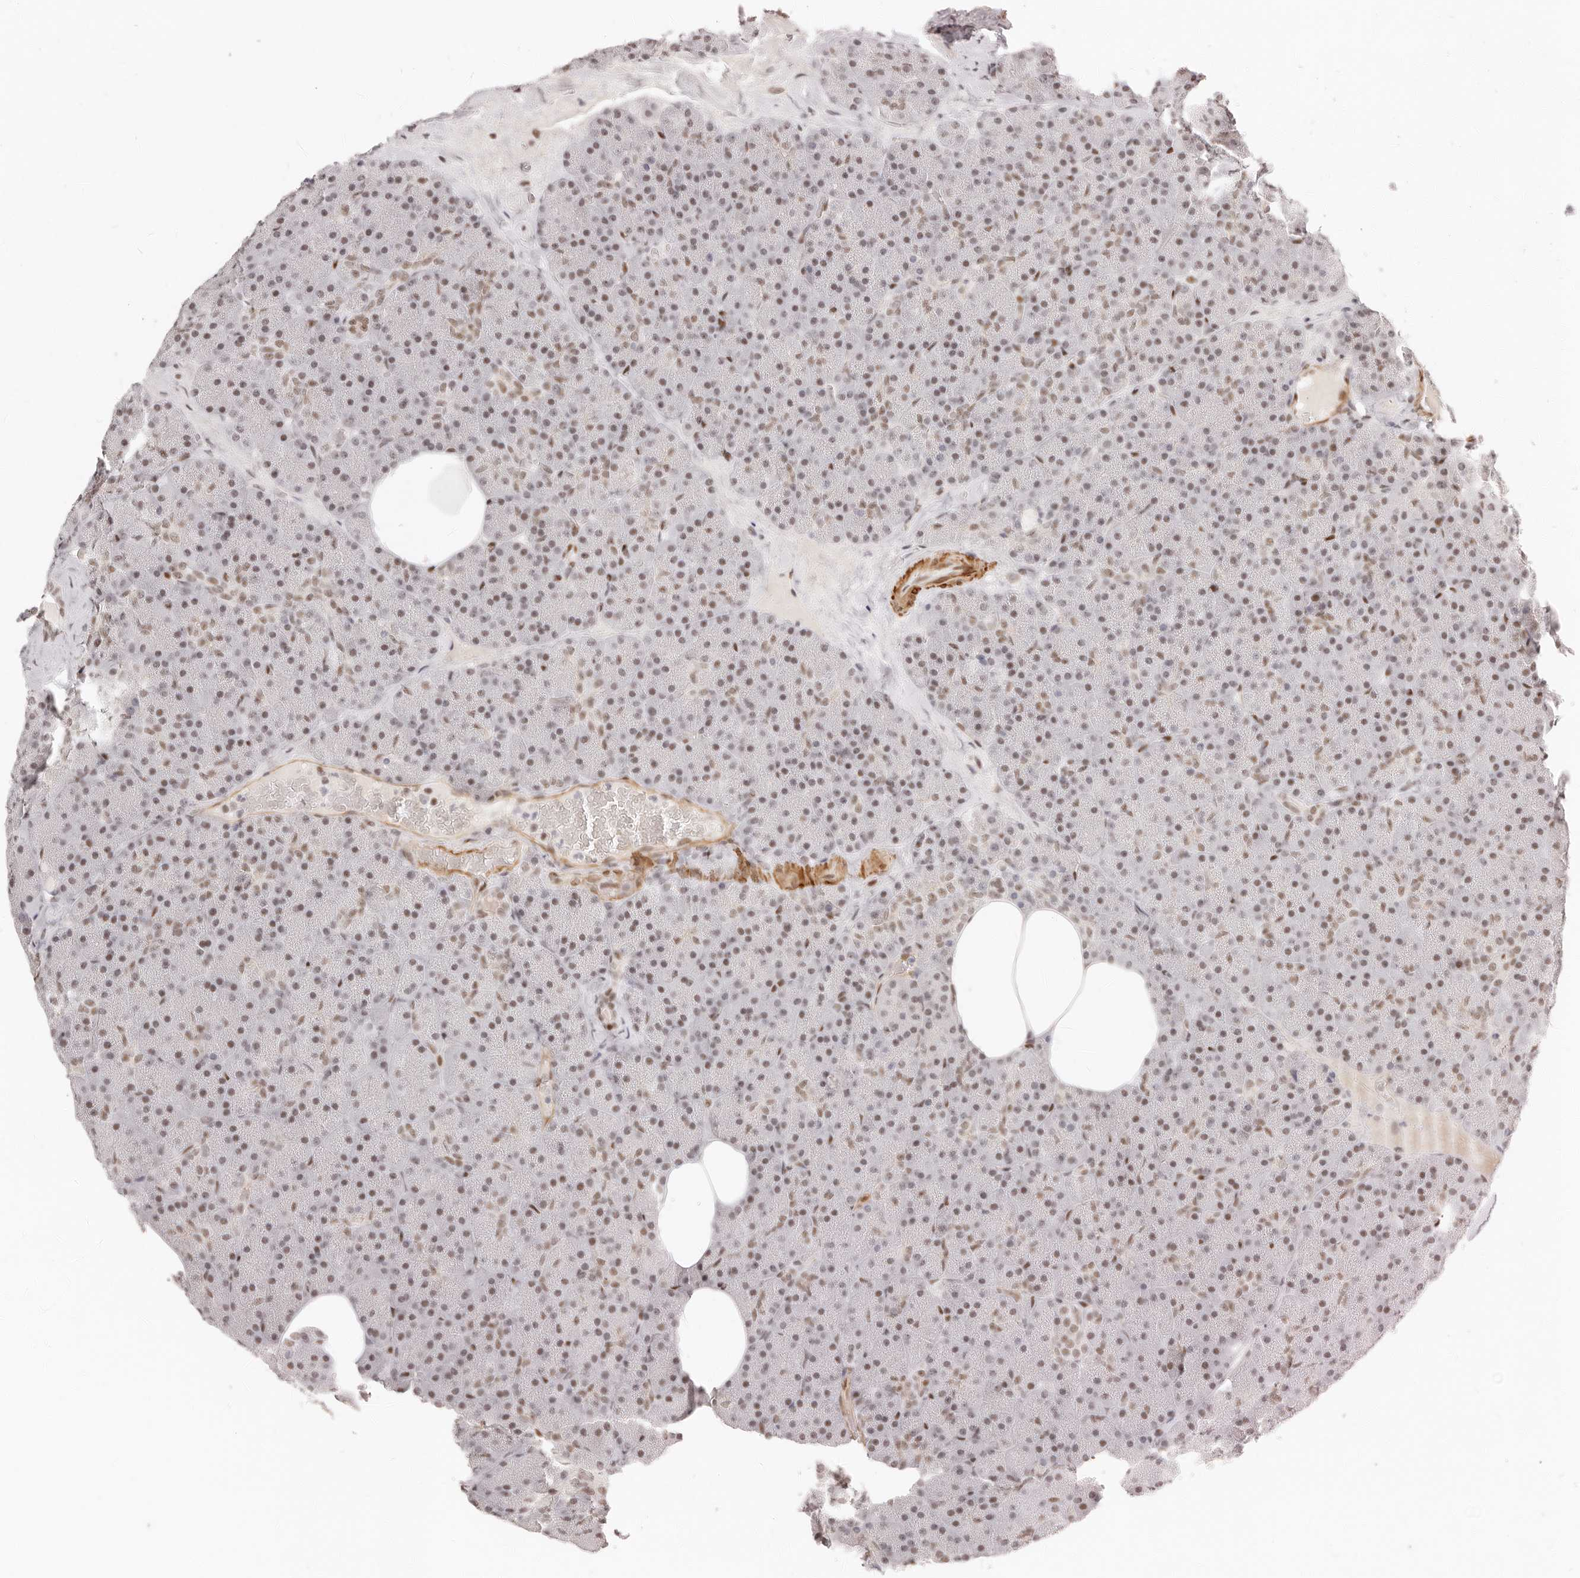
{"staining": {"intensity": "moderate", "quantity": ">75%", "location": "nuclear"}, "tissue": "pancreas", "cell_type": "Exocrine glandular cells", "image_type": "normal", "snomed": [{"axis": "morphology", "description": "Normal tissue, NOS"}, {"axis": "morphology", "description": "Carcinoid, malignant, NOS"}, {"axis": "topography", "description": "Pancreas"}], "caption": "Protein expression analysis of normal pancreas exhibits moderate nuclear staining in about >75% of exocrine glandular cells. The staining was performed using DAB (3,3'-diaminobenzidine) to visualize the protein expression in brown, while the nuclei were stained in blue with hematoxylin (Magnification: 20x).", "gene": "GABPA", "patient": {"sex": "female", "age": 35}}